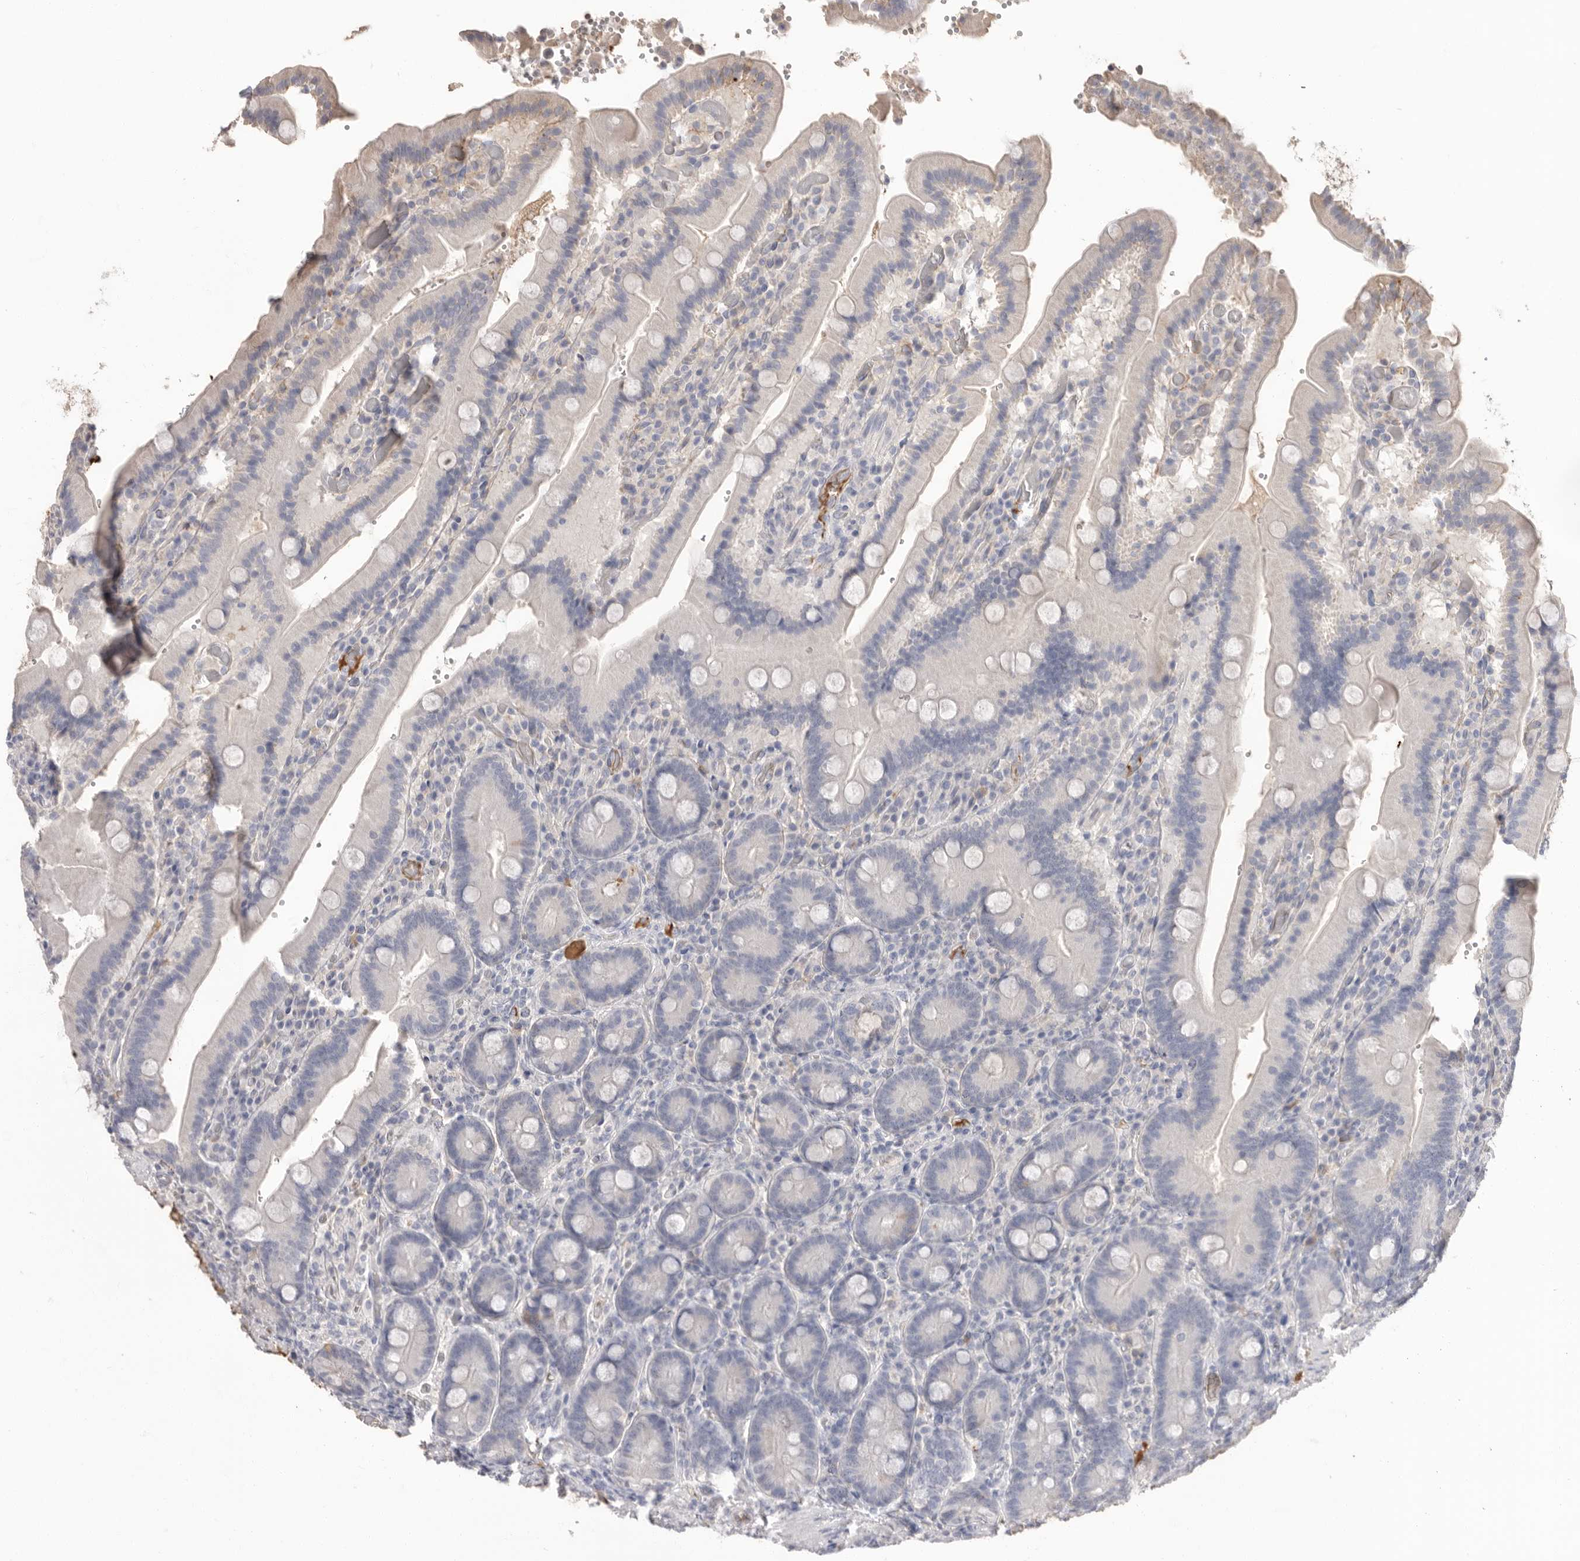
{"staining": {"intensity": "negative", "quantity": "none", "location": "none"}, "tissue": "duodenum", "cell_type": "Glandular cells", "image_type": "normal", "snomed": [{"axis": "morphology", "description": "Normal tissue, NOS"}, {"axis": "topography", "description": "Duodenum"}], "caption": "Immunohistochemistry (IHC) image of unremarkable duodenum: duodenum stained with DAB reveals no significant protein positivity in glandular cells. Brightfield microscopy of immunohistochemistry (IHC) stained with DAB (3,3'-diaminobenzidine) (brown) and hematoxylin (blue), captured at high magnification.", "gene": "APOA2", "patient": {"sex": "female", "age": 62}}